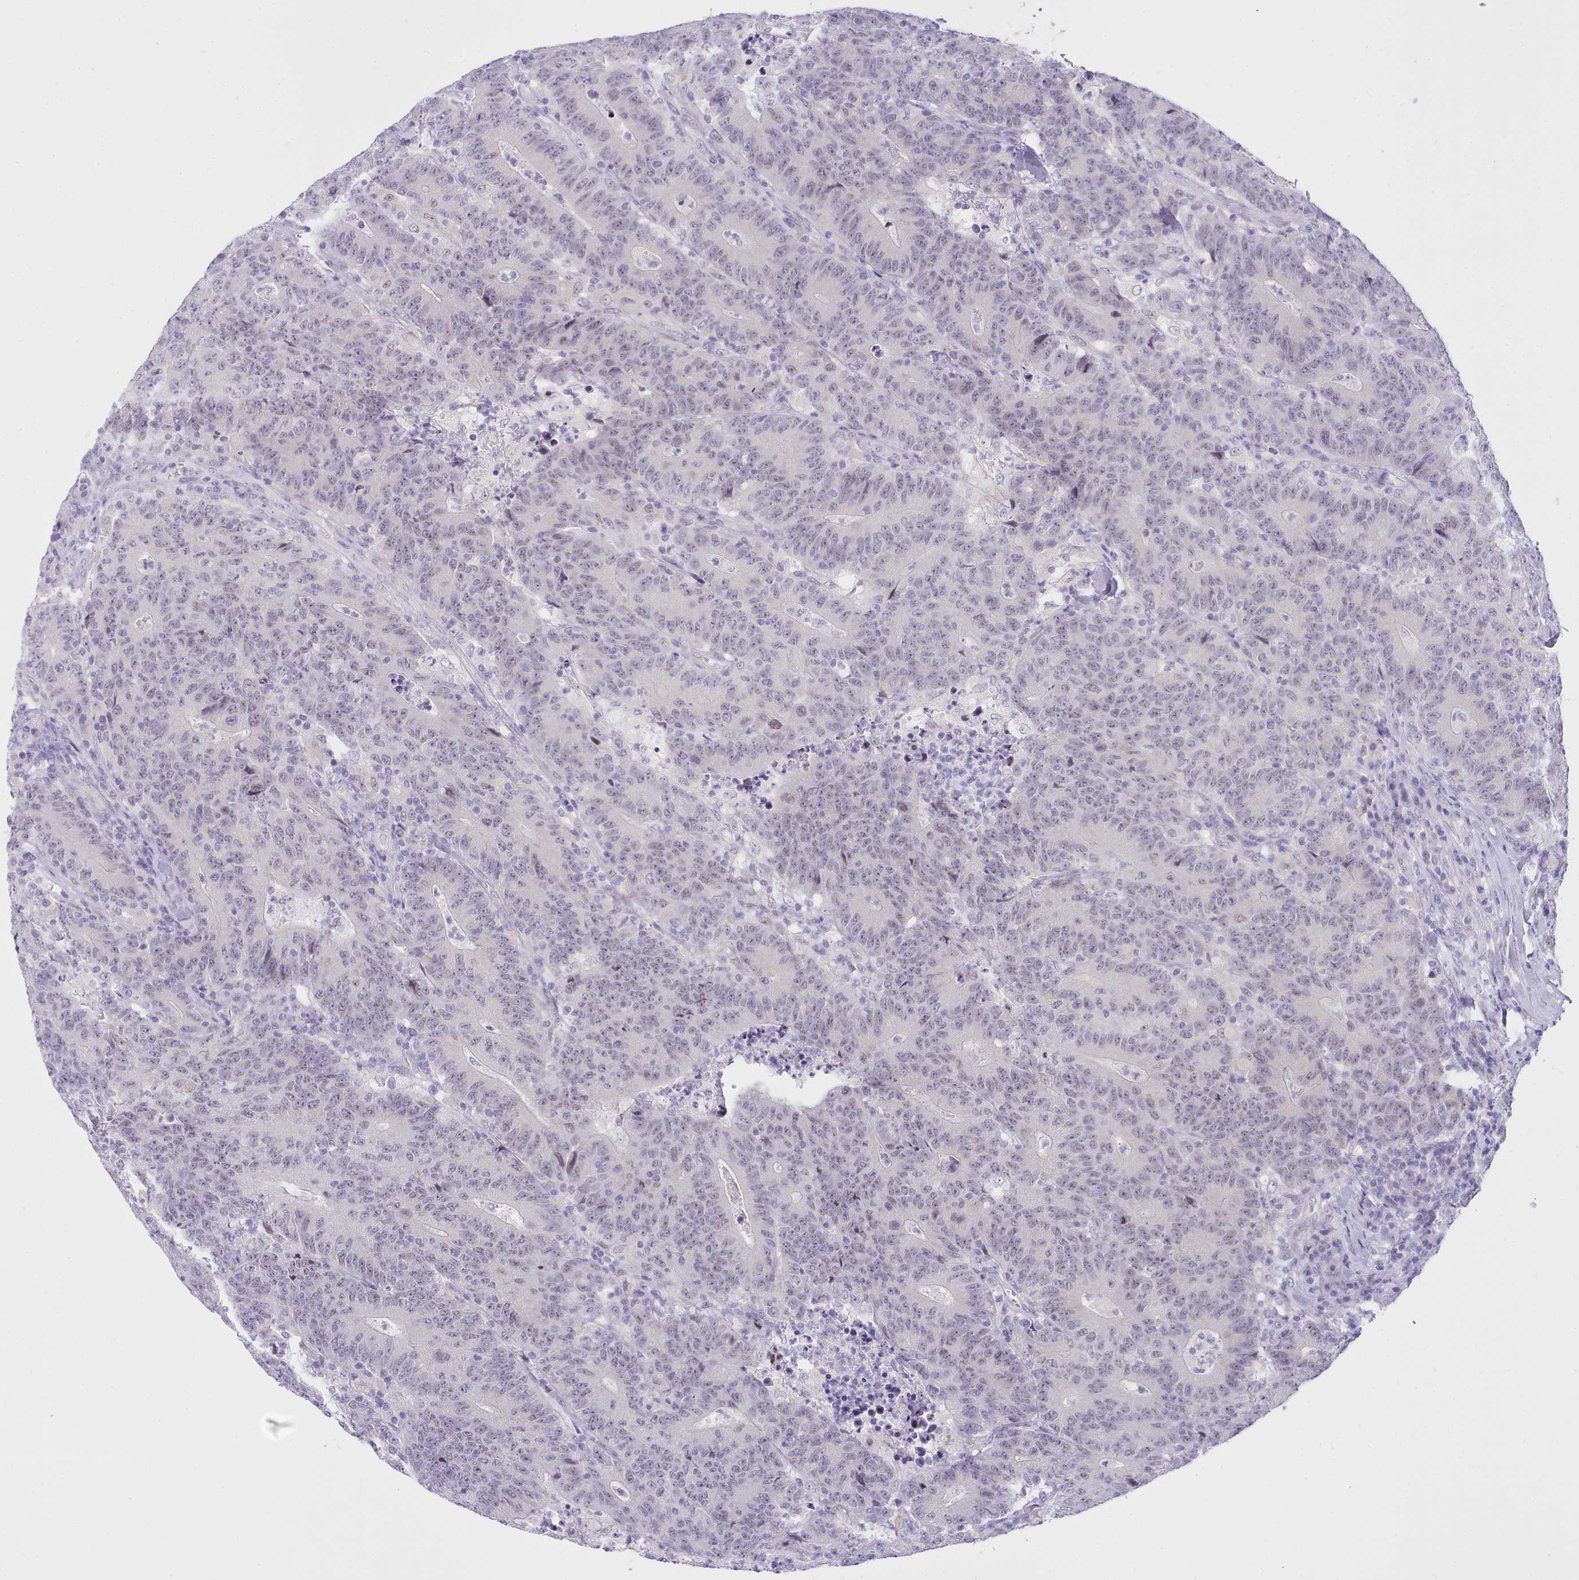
{"staining": {"intensity": "negative", "quantity": "none", "location": "none"}, "tissue": "colorectal cancer", "cell_type": "Tumor cells", "image_type": "cancer", "snomed": [{"axis": "morphology", "description": "Adenocarcinoma, NOS"}, {"axis": "topography", "description": "Colon"}], "caption": "High power microscopy micrograph of an IHC image of adenocarcinoma (colorectal), revealing no significant staining in tumor cells.", "gene": "LRRC37A", "patient": {"sex": "female", "age": 75}}